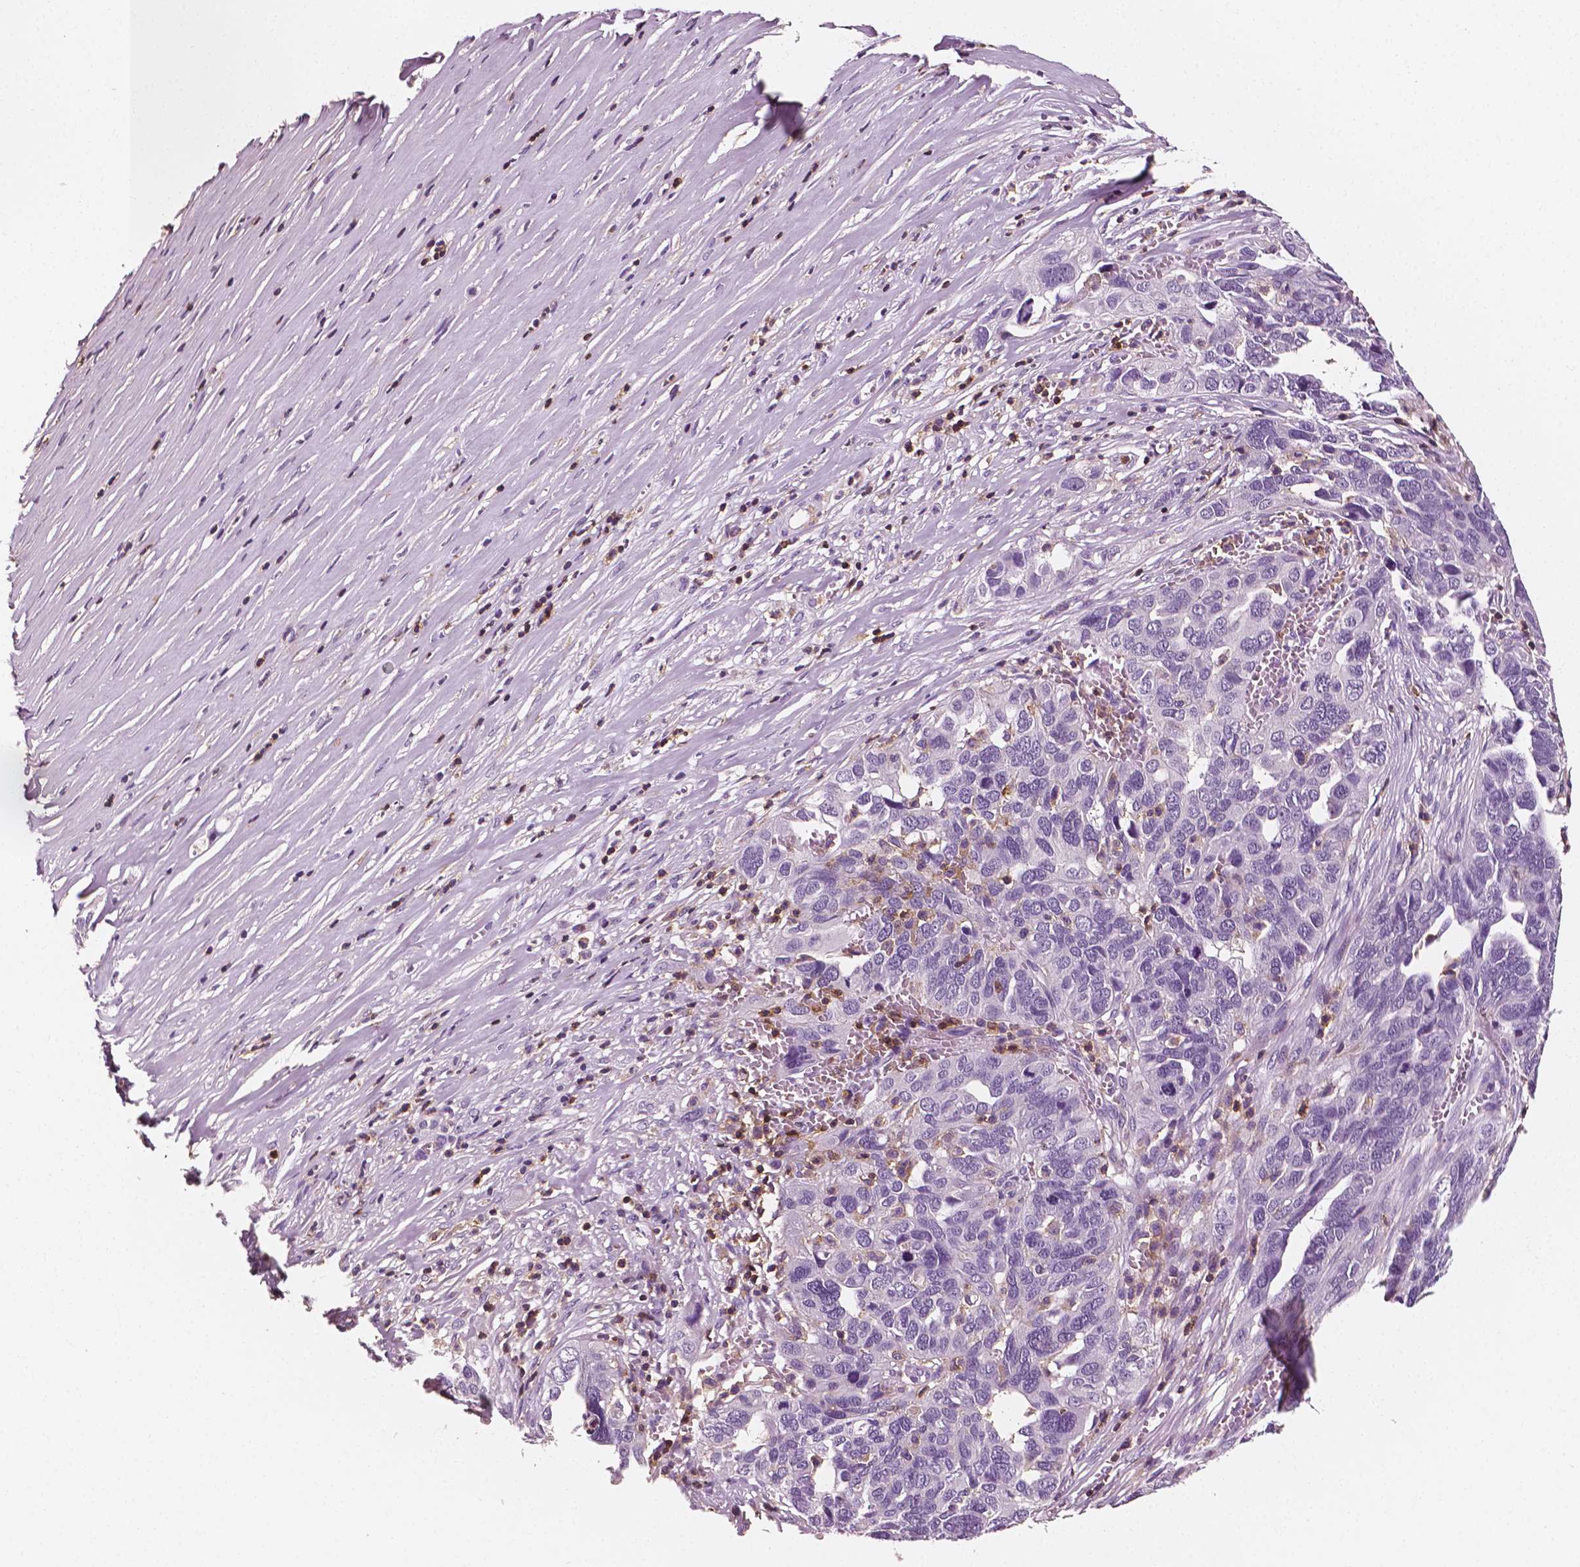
{"staining": {"intensity": "negative", "quantity": "none", "location": "none"}, "tissue": "ovarian cancer", "cell_type": "Tumor cells", "image_type": "cancer", "snomed": [{"axis": "morphology", "description": "Carcinoma, endometroid"}, {"axis": "topography", "description": "Soft tissue"}, {"axis": "topography", "description": "Ovary"}], "caption": "This histopathology image is of ovarian cancer stained with immunohistochemistry to label a protein in brown with the nuclei are counter-stained blue. There is no positivity in tumor cells. (Brightfield microscopy of DAB (3,3'-diaminobenzidine) immunohistochemistry (IHC) at high magnification).", "gene": "PTPRC", "patient": {"sex": "female", "age": 52}}